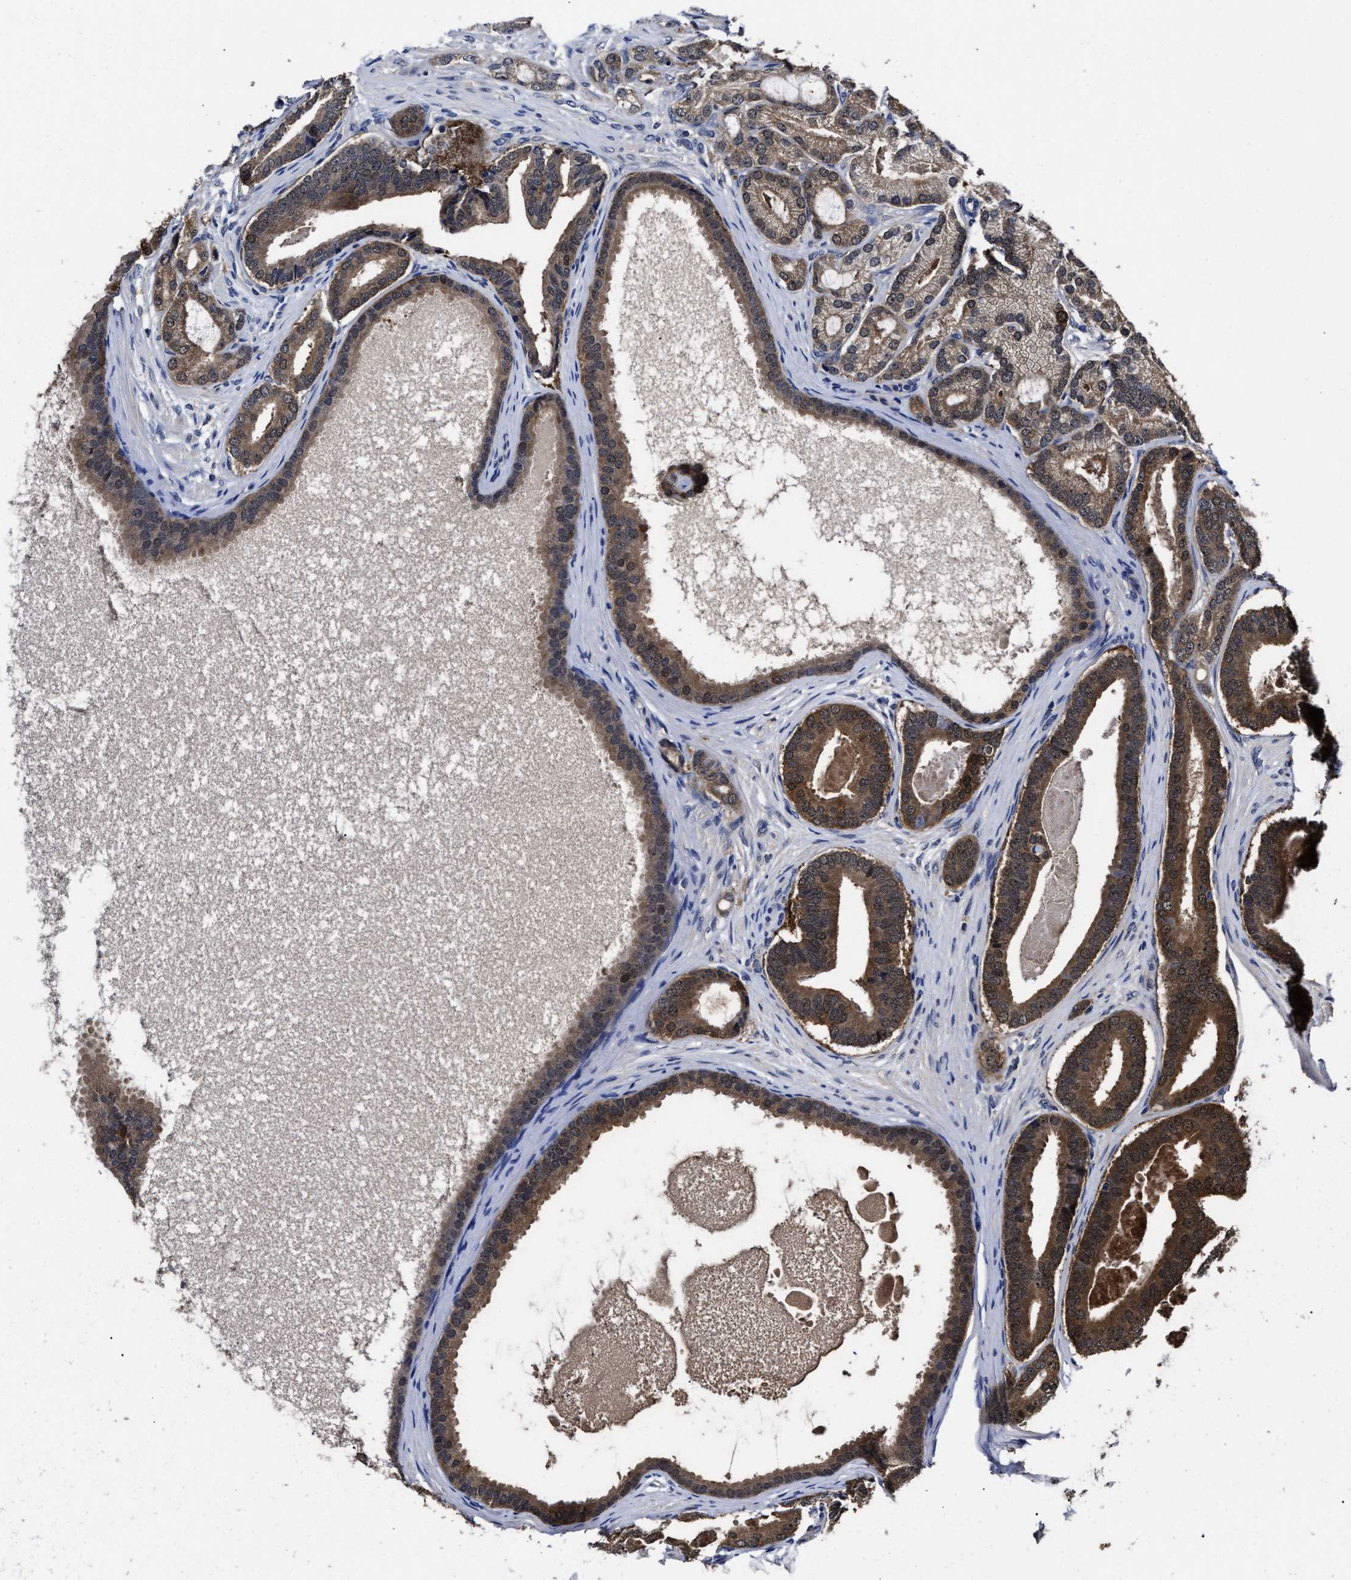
{"staining": {"intensity": "moderate", "quantity": ">75%", "location": "cytoplasmic/membranous"}, "tissue": "prostate cancer", "cell_type": "Tumor cells", "image_type": "cancer", "snomed": [{"axis": "morphology", "description": "Adenocarcinoma, High grade"}, {"axis": "topography", "description": "Prostate"}], "caption": "This histopathology image shows prostate cancer stained with immunohistochemistry (IHC) to label a protein in brown. The cytoplasmic/membranous of tumor cells show moderate positivity for the protein. Nuclei are counter-stained blue.", "gene": "SOCS5", "patient": {"sex": "male", "age": 60}}